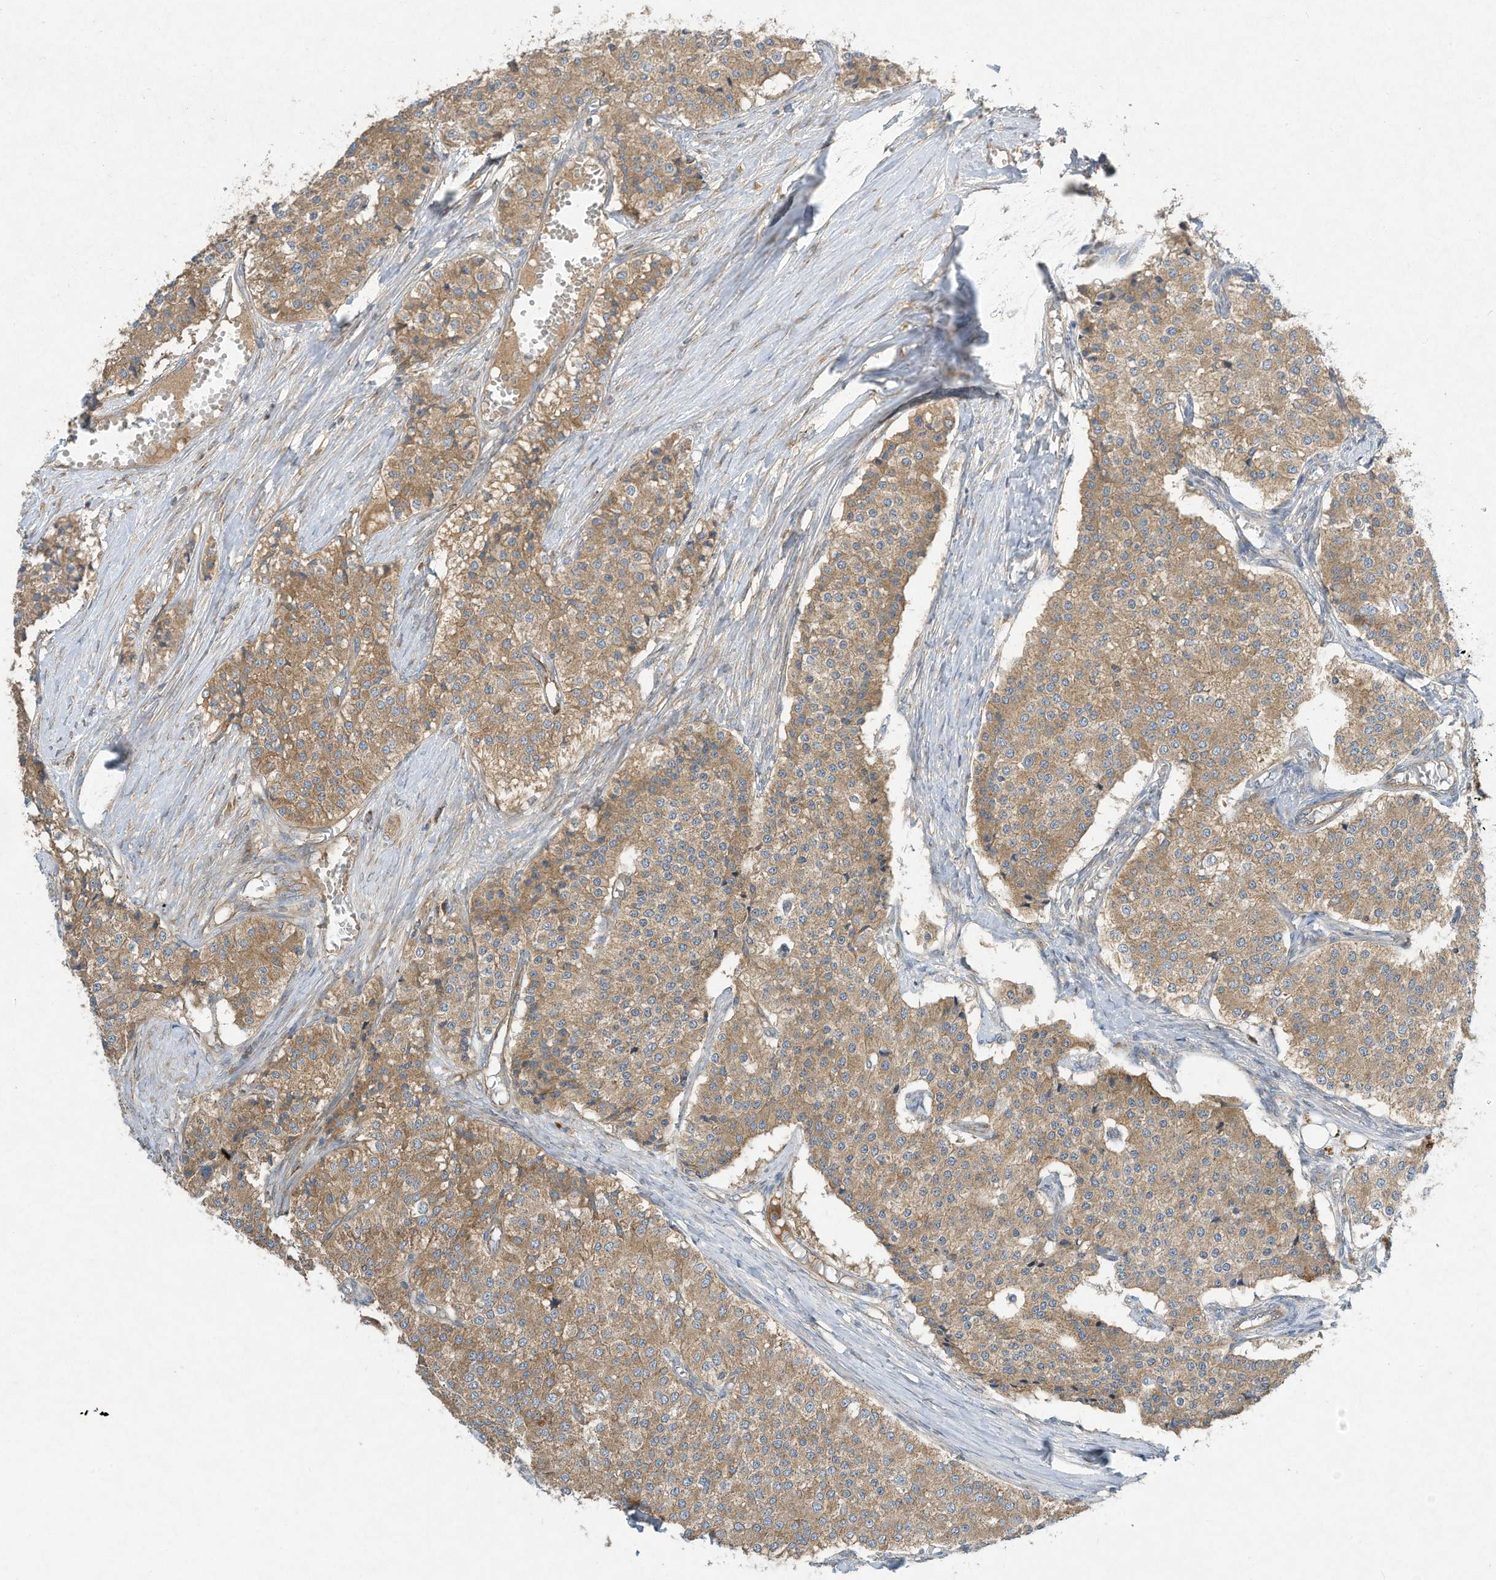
{"staining": {"intensity": "moderate", "quantity": ">75%", "location": "cytoplasmic/membranous"}, "tissue": "carcinoid", "cell_type": "Tumor cells", "image_type": "cancer", "snomed": [{"axis": "morphology", "description": "Carcinoid, malignant, NOS"}, {"axis": "topography", "description": "Colon"}], "caption": "A histopathology image of malignant carcinoid stained for a protein shows moderate cytoplasmic/membranous brown staining in tumor cells.", "gene": "SYNJ2", "patient": {"sex": "female", "age": 52}}